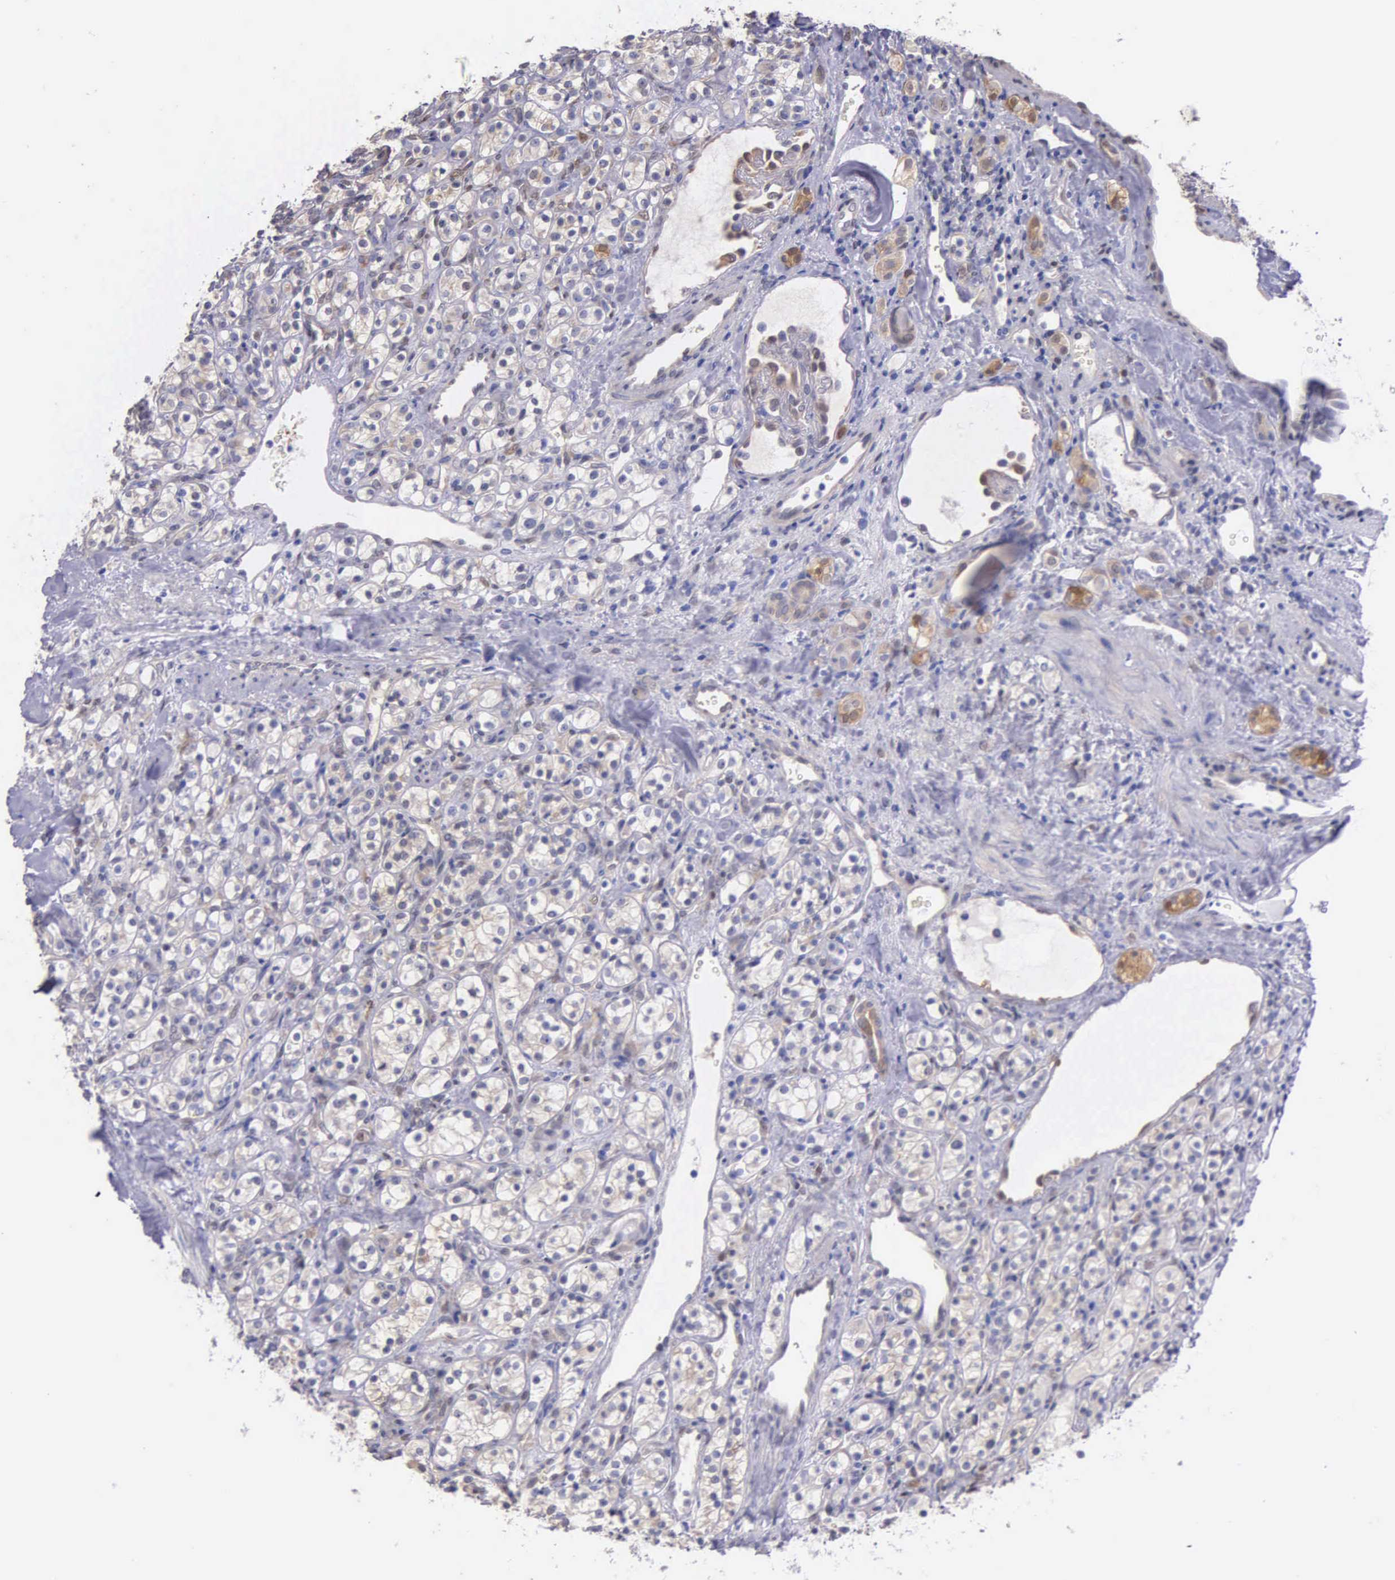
{"staining": {"intensity": "negative", "quantity": "none", "location": "none"}, "tissue": "renal cancer", "cell_type": "Tumor cells", "image_type": "cancer", "snomed": [{"axis": "morphology", "description": "Adenocarcinoma, NOS"}, {"axis": "topography", "description": "Kidney"}], "caption": "IHC histopathology image of neoplastic tissue: human renal cancer stained with DAB displays no significant protein staining in tumor cells.", "gene": "GSTT2", "patient": {"sex": "male", "age": 77}}